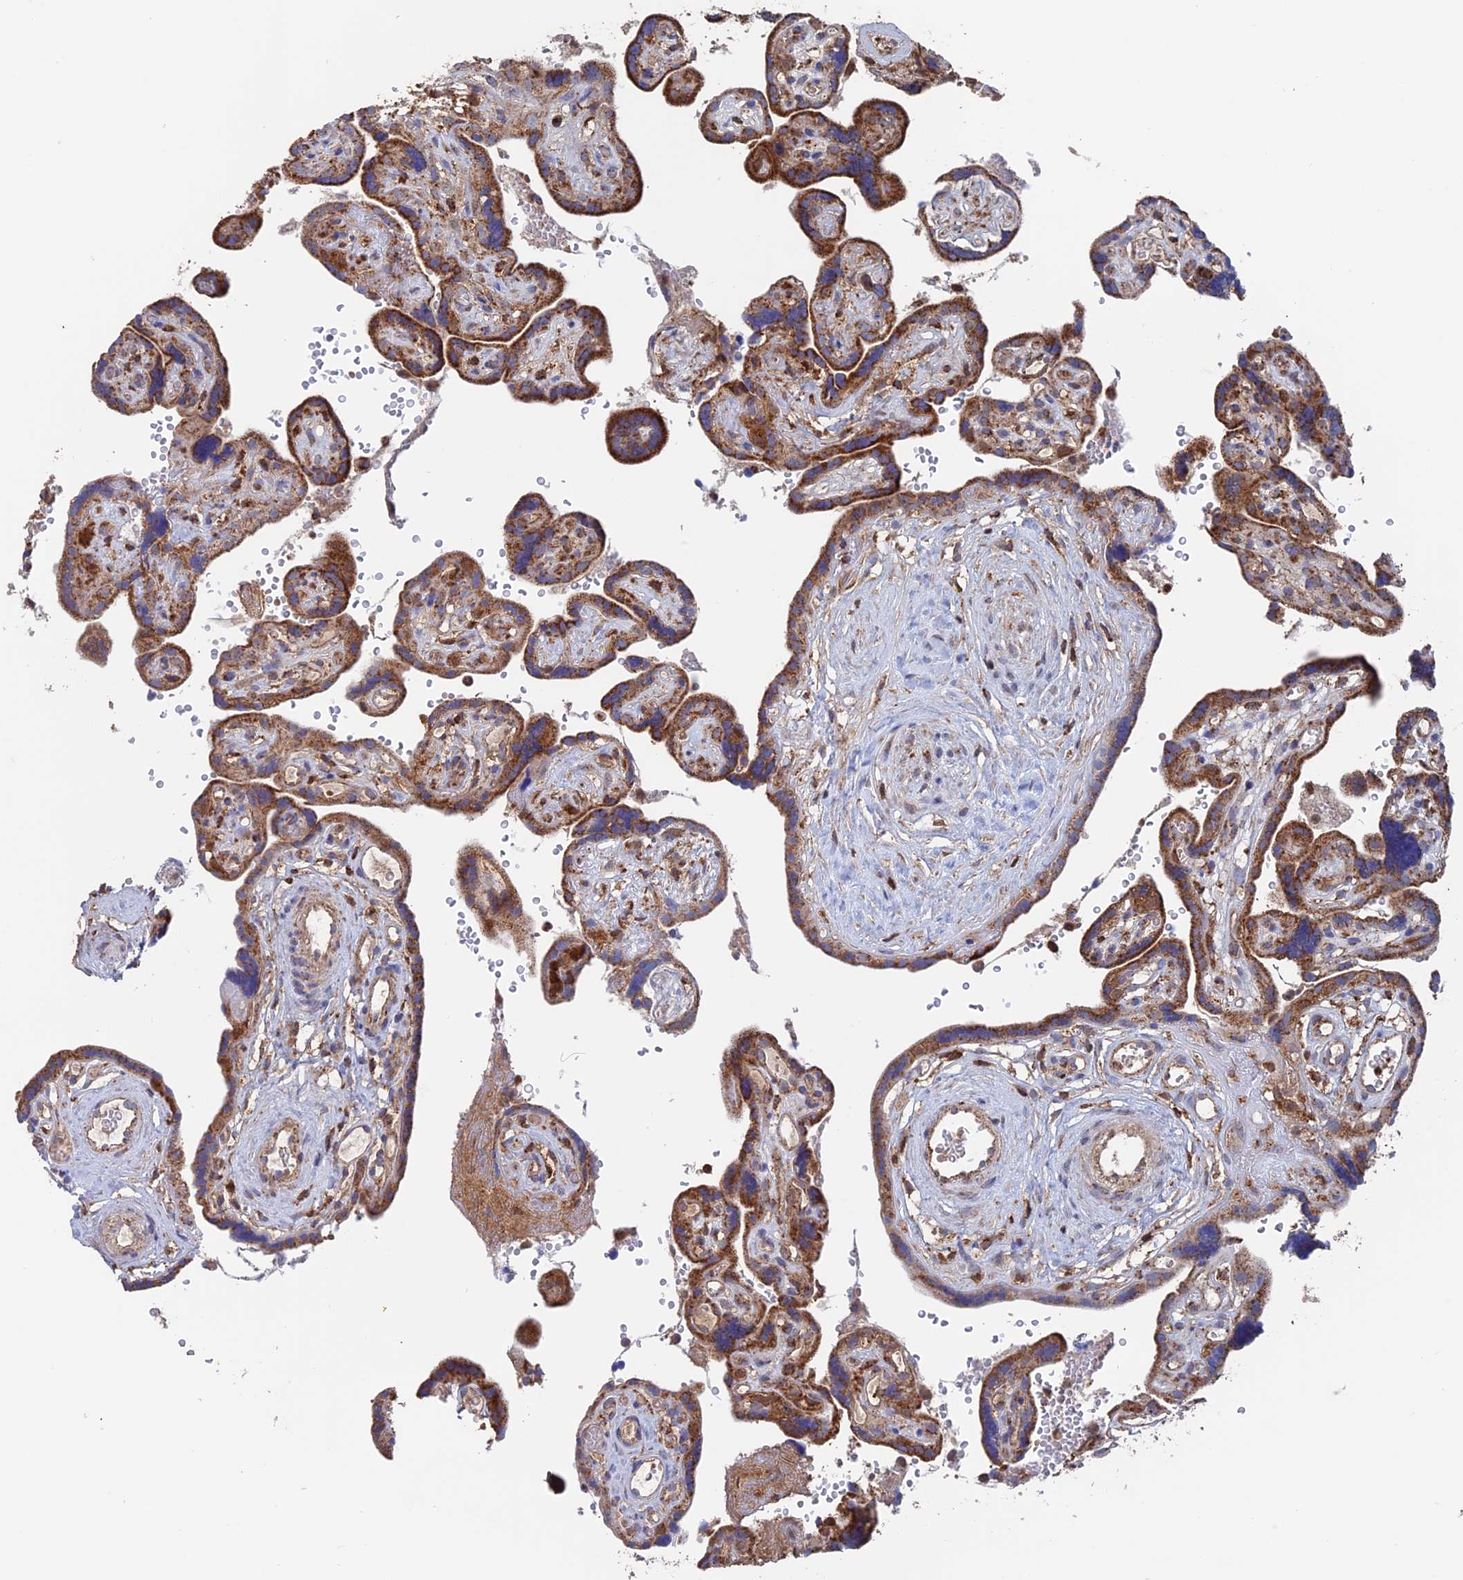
{"staining": {"intensity": "strong", "quantity": "25%-75%", "location": "cytoplasmic/membranous"}, "tissue": "placenta", "cell_type": "Decidual cells", "image_type": "normal", "snomed": [{"axis": "morphology", "description": "Normal tissue, NOS"}, {"axis": "topography", "description": "Placenta"}], "caption": "A high amount of strong cytoplasmic/membranous staining is seen in about 25%-75% of decidual cells in benign placenta. The protein of interest is stained brown, and the nuclei are stained in blue (DAB IHC with brightfield microscopy, high magnification).", "gene": "DTYMK", "patient": {"sex": "female", "age": 30}}